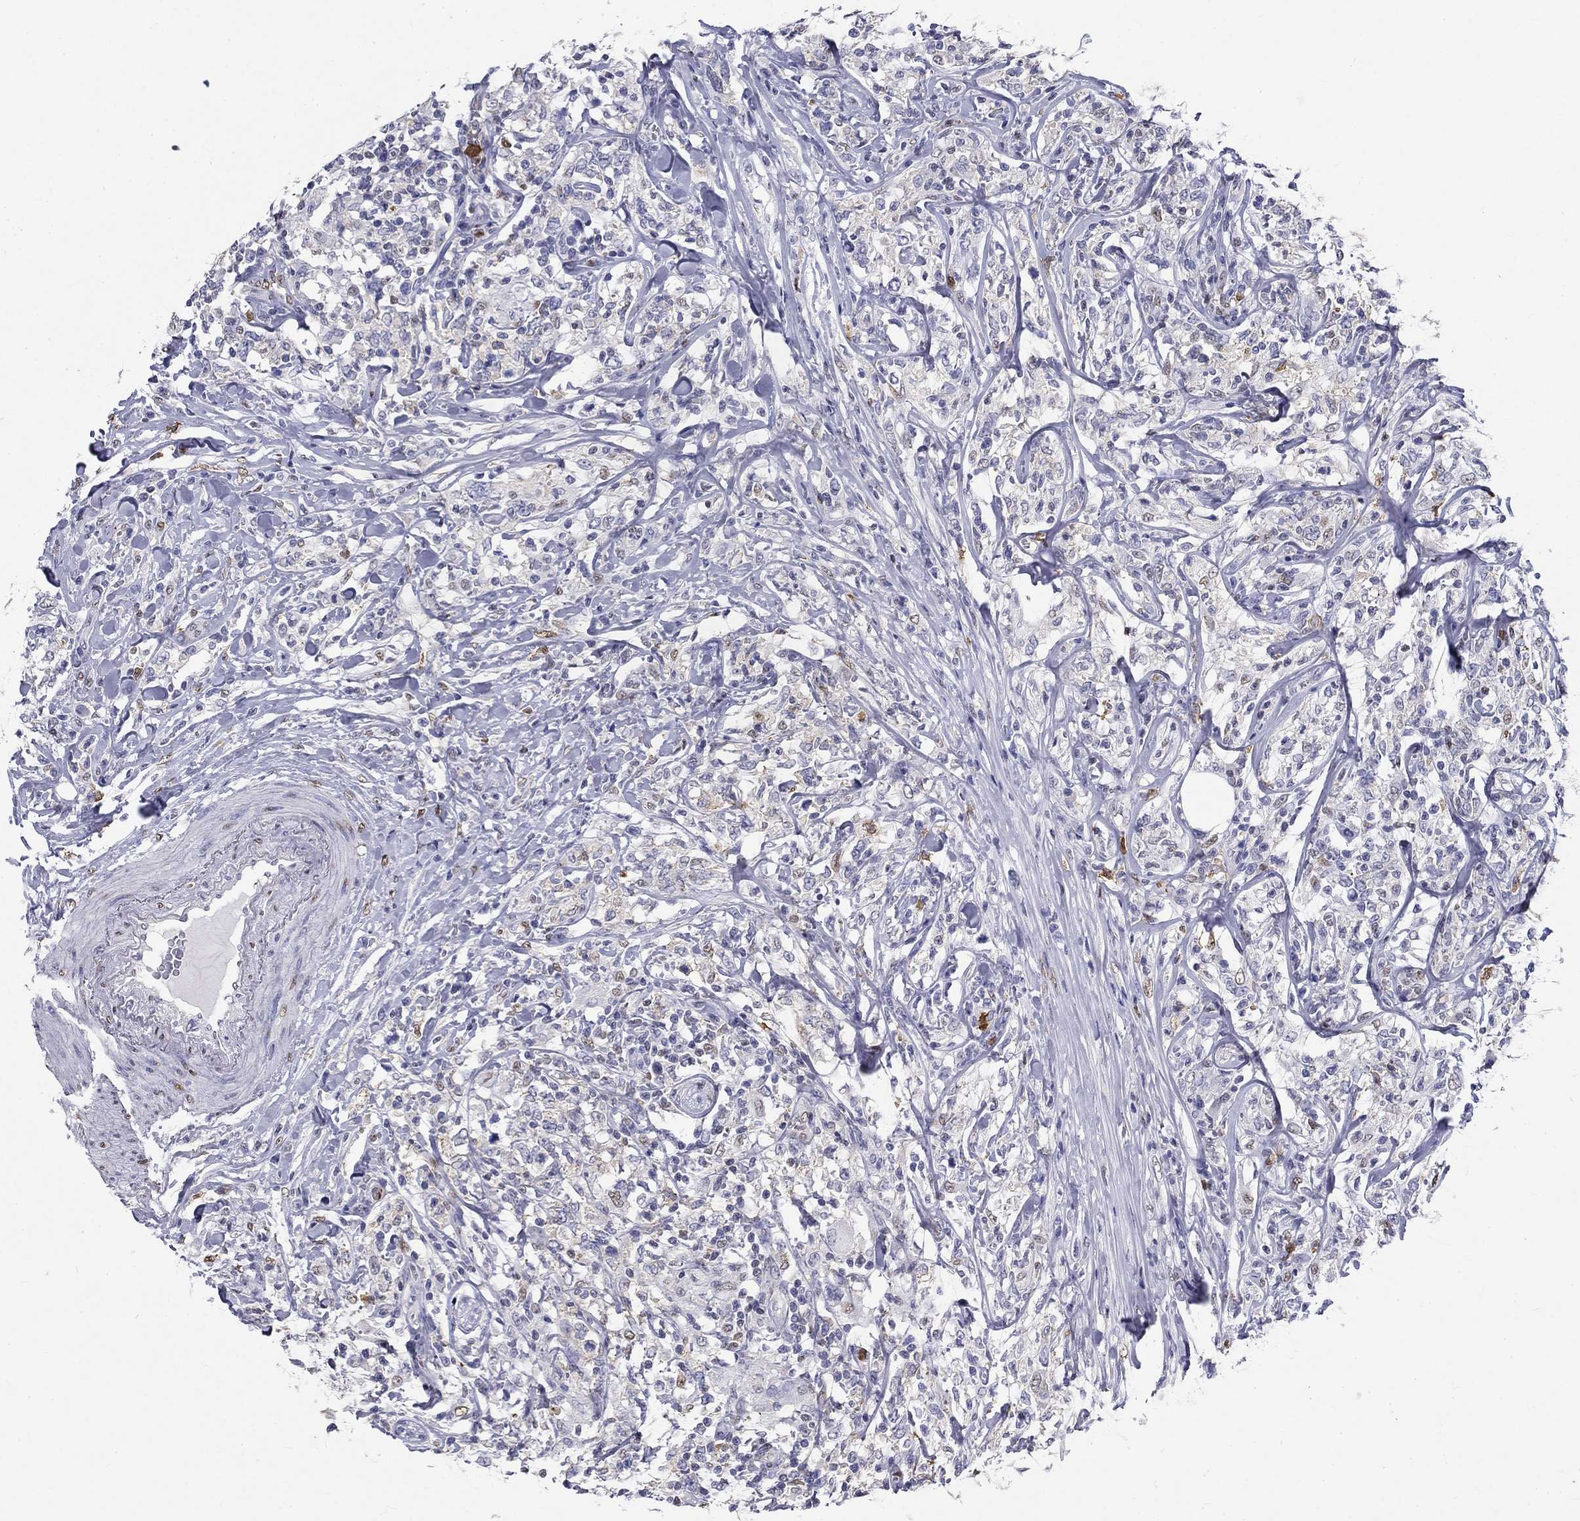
{"staining": {"intensity": "negative", "quantity": "none", "location": "none"}, "tissue": "lymphoma", "cell_type": "Tumor cells", "image_type": "cancer", "snomed": [{"axis": "morphology", "description": "Malignant lymphoma, non-Hodgkin's type, High grade"}, {"axis": "topography", "description": "Lymph node"}], "caption": "Lymphoma was stained to show a protein in brown. There is no significant staining in tumor cells.", "gene": "IGSF8", "patient": {"sex": "female", "age": 84}}